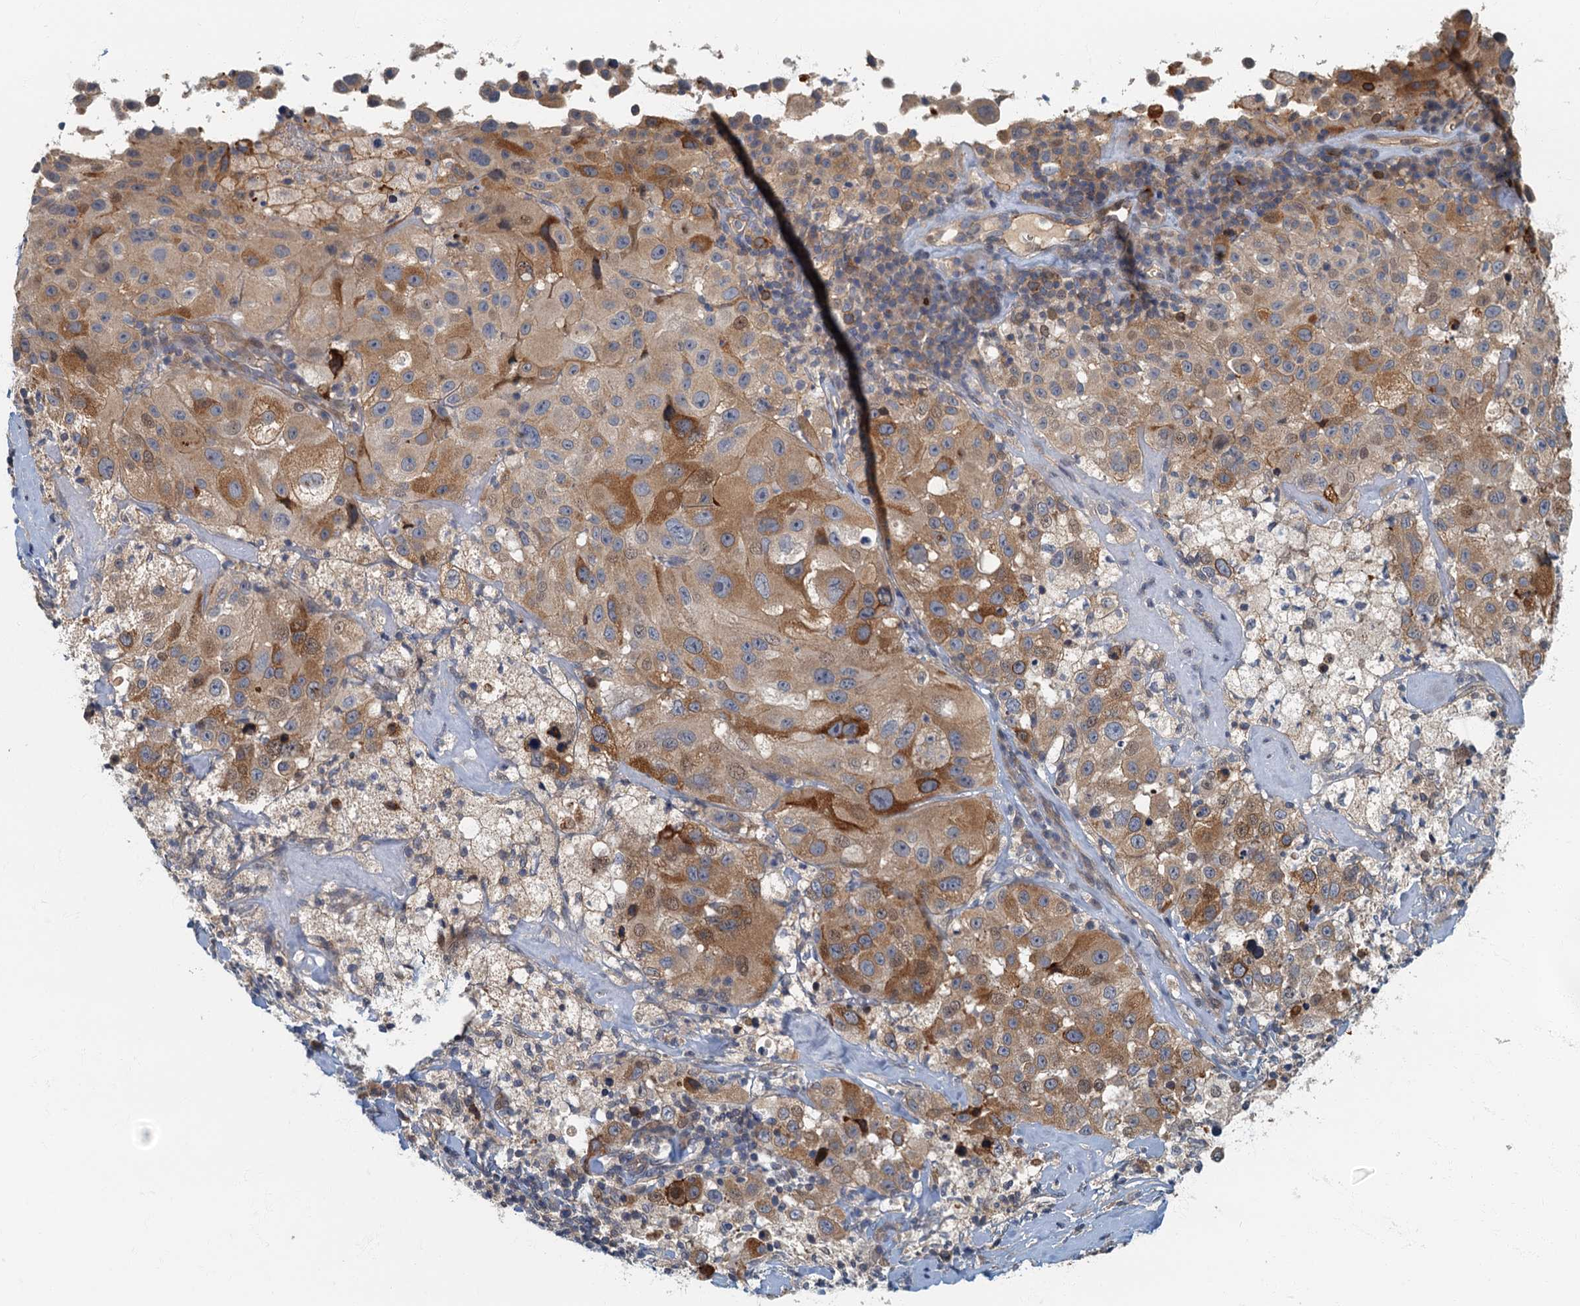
{"staining": {"intensity": "moderate", "quantity": "25%-75%", "location": "cytoplasmic/membranous"}, "tissue": "melanoma", "cell_type": "Tumor cells", "image_type": "cancer", "snomed": [{"axis": "morphology", "description": "Malignant melanoma, Metastatic site"}, {"axis": "topography", "description": "Lymph node"}], "caption": "Melanoma stained for a protein shows moderate cytoplasmic/membranous positivity in tumor cells.", "gene": "CKAP2L", "patient": {"sex": "male", "age": 62}}